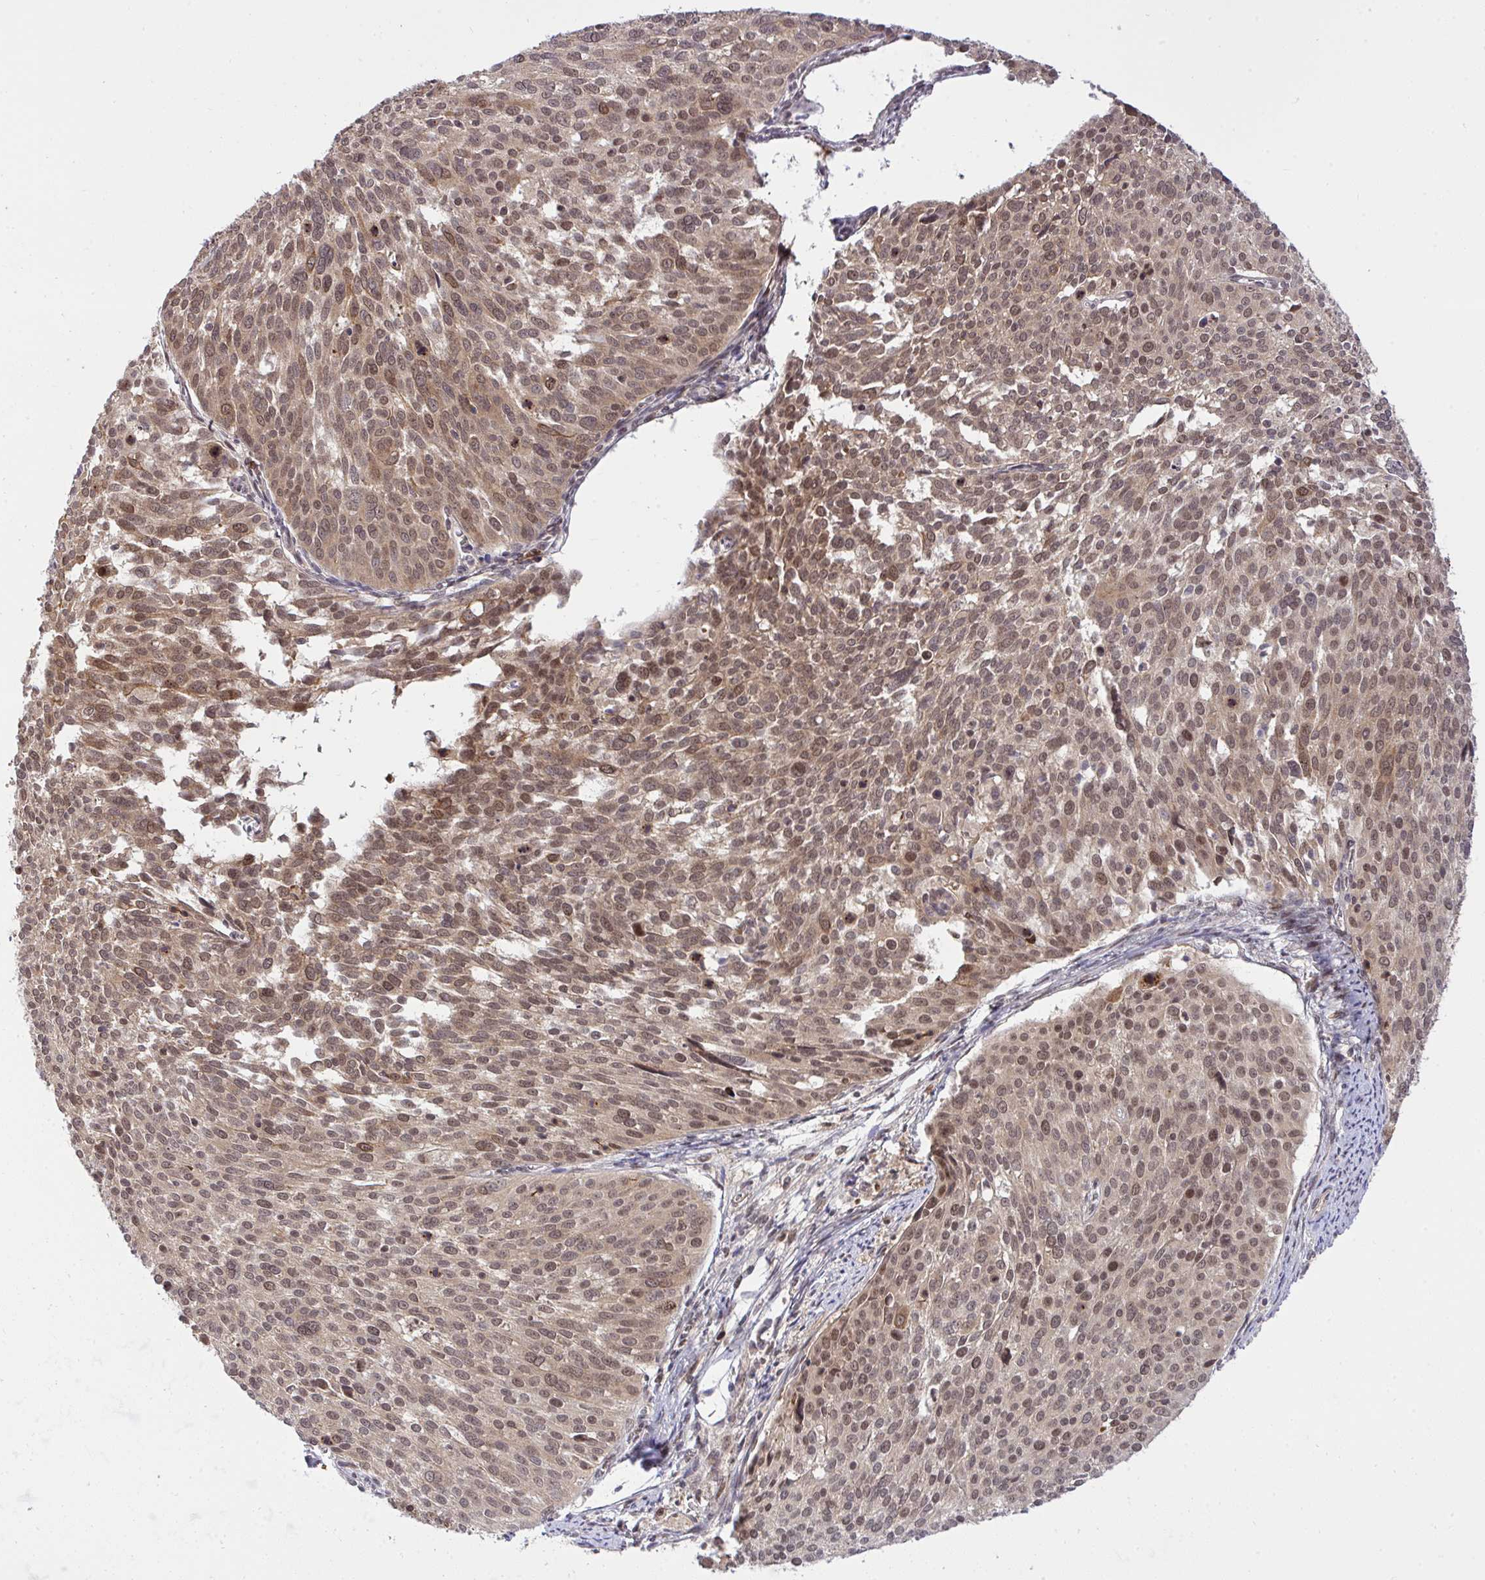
{"staining": {"intensity": "moderate", "quantity": ">75%", "location": "cytoplasmic/membranous,nuclear"}, "tissue": "cervical cancer", "cell_type": "Tumor cells", "image_type": "cancer", "snomed": [{"axis": "morphology", "description": "Squamous cell carcinoma, NOS"}, {"axis": "topography", "description": "Cervix"}], "caption": "About >75% of tumor cells in human cervical cancer demonstrate moderate cytoplasmic/membranous and nuclear protein positivity as visualized by brown immunohistochemical staining.", "gene": "ERI1", "patient": {"sex": "female", "age": 39}}